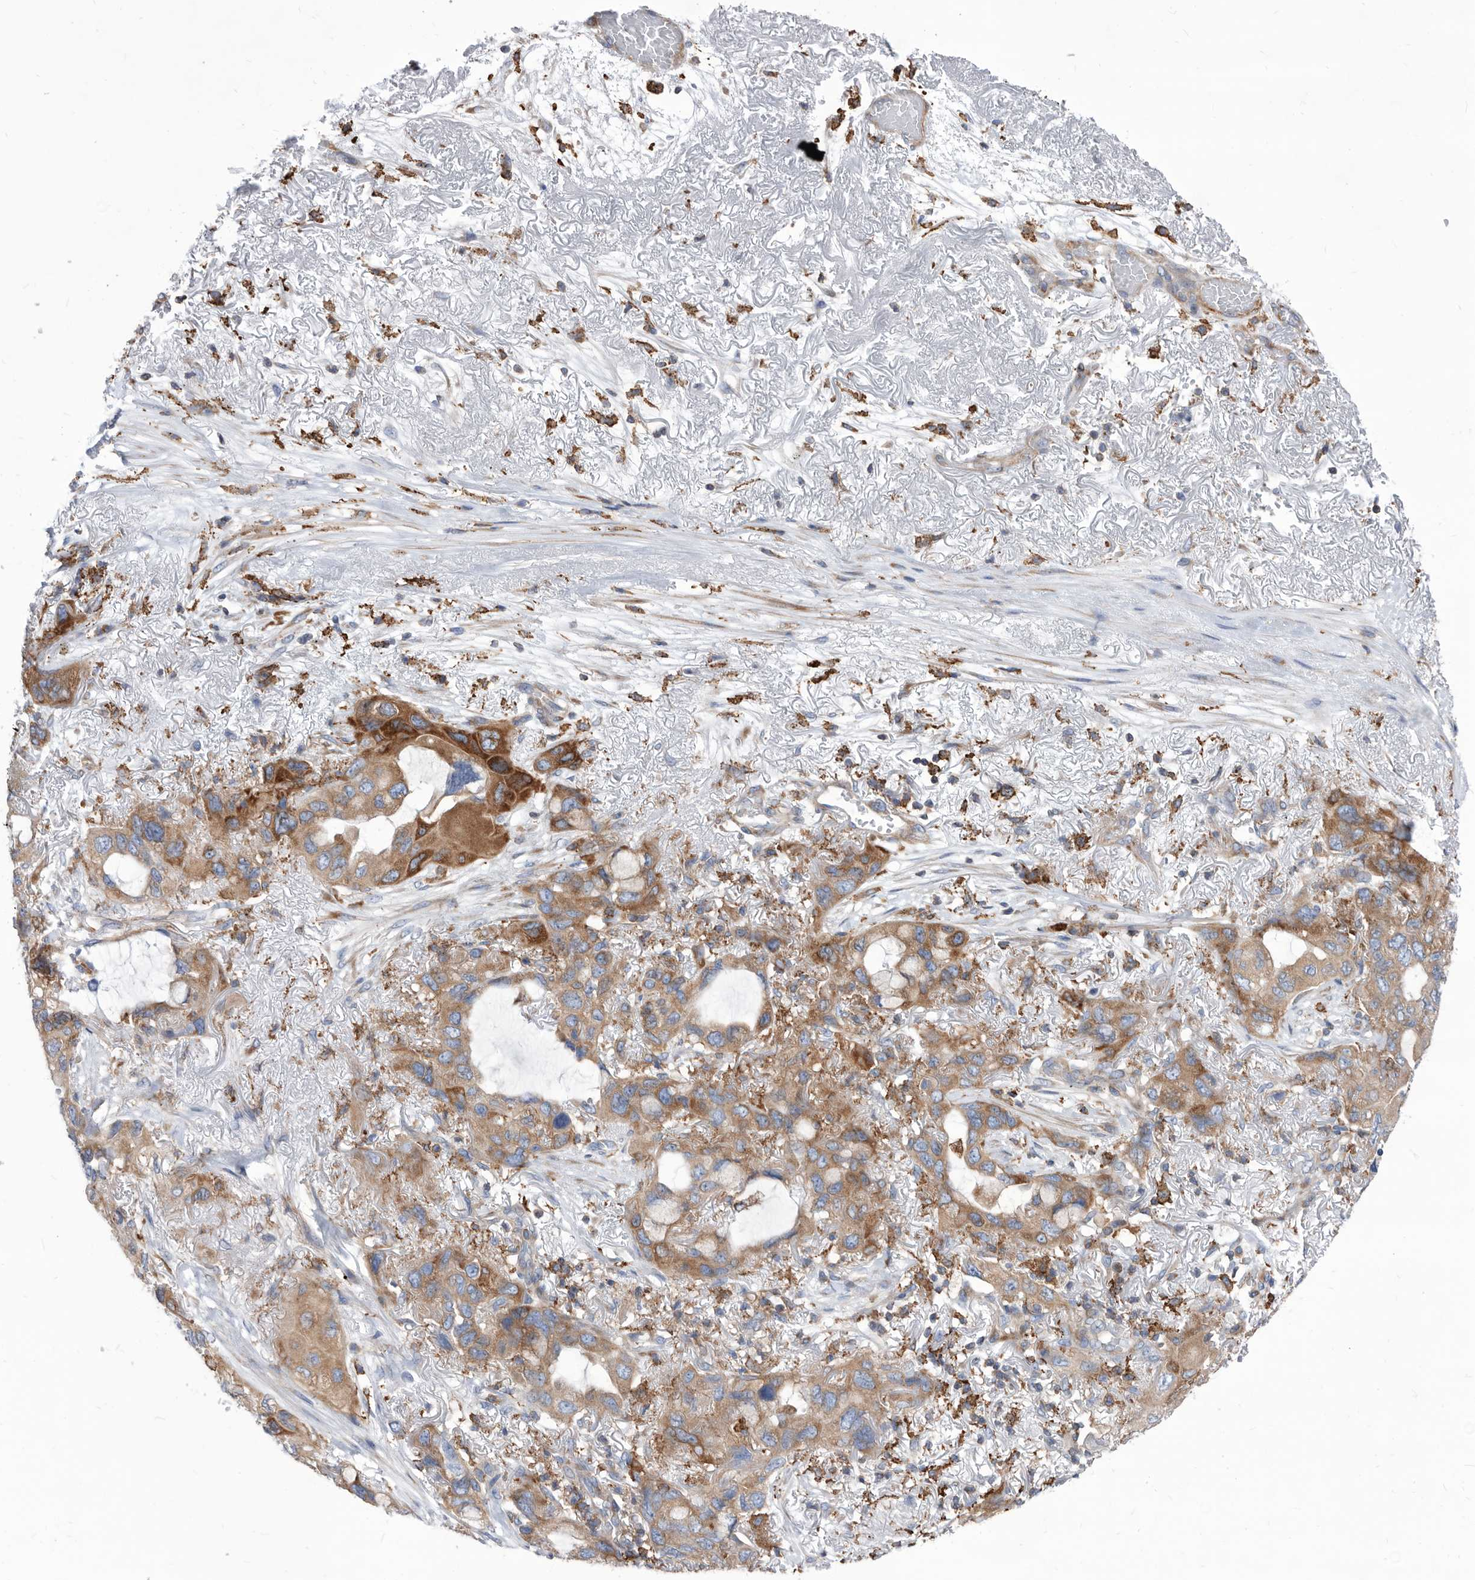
{"staining": {"intensity": "moderate", "quantity": "25%-75%", "location": "cytoplasmic/membranous"}, "tissue": "lung cancer", "cell_type": "Tumor cells", "image_type": "cancer", "snomed": [{"axis": "morphology", "description": "Squamous cell carcinoma, NOS"}, {"axis": "topography", "description": "Lung"}], "caption": "DAB immunohistochemical staining of lung cancer displays moderate cytoplasmic/membranous protein staining in about 25%-75% of tumor cells.", "gene": "SMG7", "patient": {"sex": "female", "age": 73}}